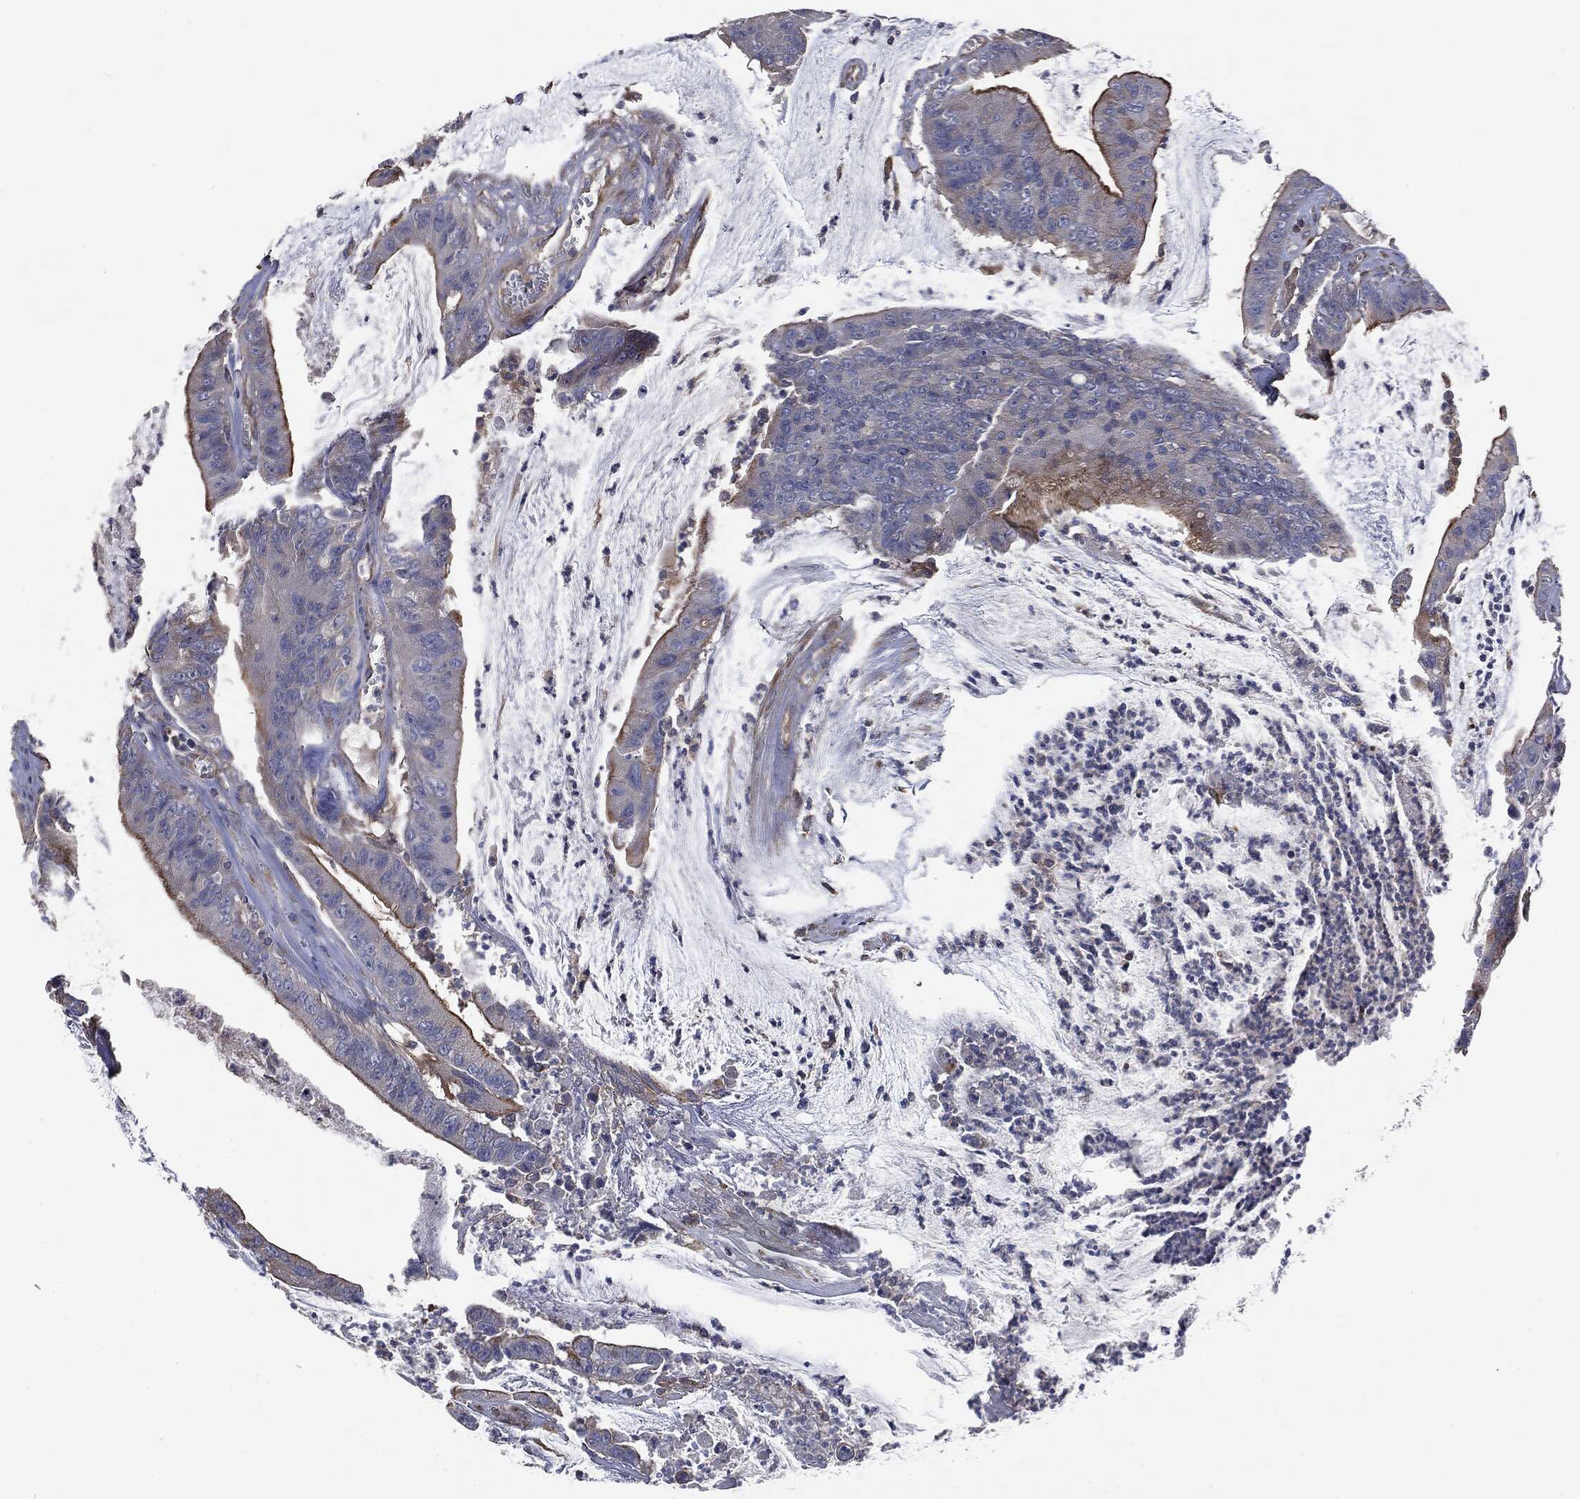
{"staining": {"intensity": "strong", "quantity": "25%-75%", "location": "cytoplasmic/membranous"}, "tissue": "colorectal cancer", "cell_type": "Tumor cells", "image_type": "cancer", "snomed": [{"axis": "morphology", "description": "Adenocarcinoma, NOS"}, {"axis": "topography", "description": "Colon"}], "caption": "High-power microscopy captured an immunohistochemistry (IHC) micrograph of colorectal cancer, revealing strong cytoplasmic/membranous positivity in about 25%-75% of tumor cells.", "gene": "EPS15L1", "patient": {"sex": "female", "age": 69}}